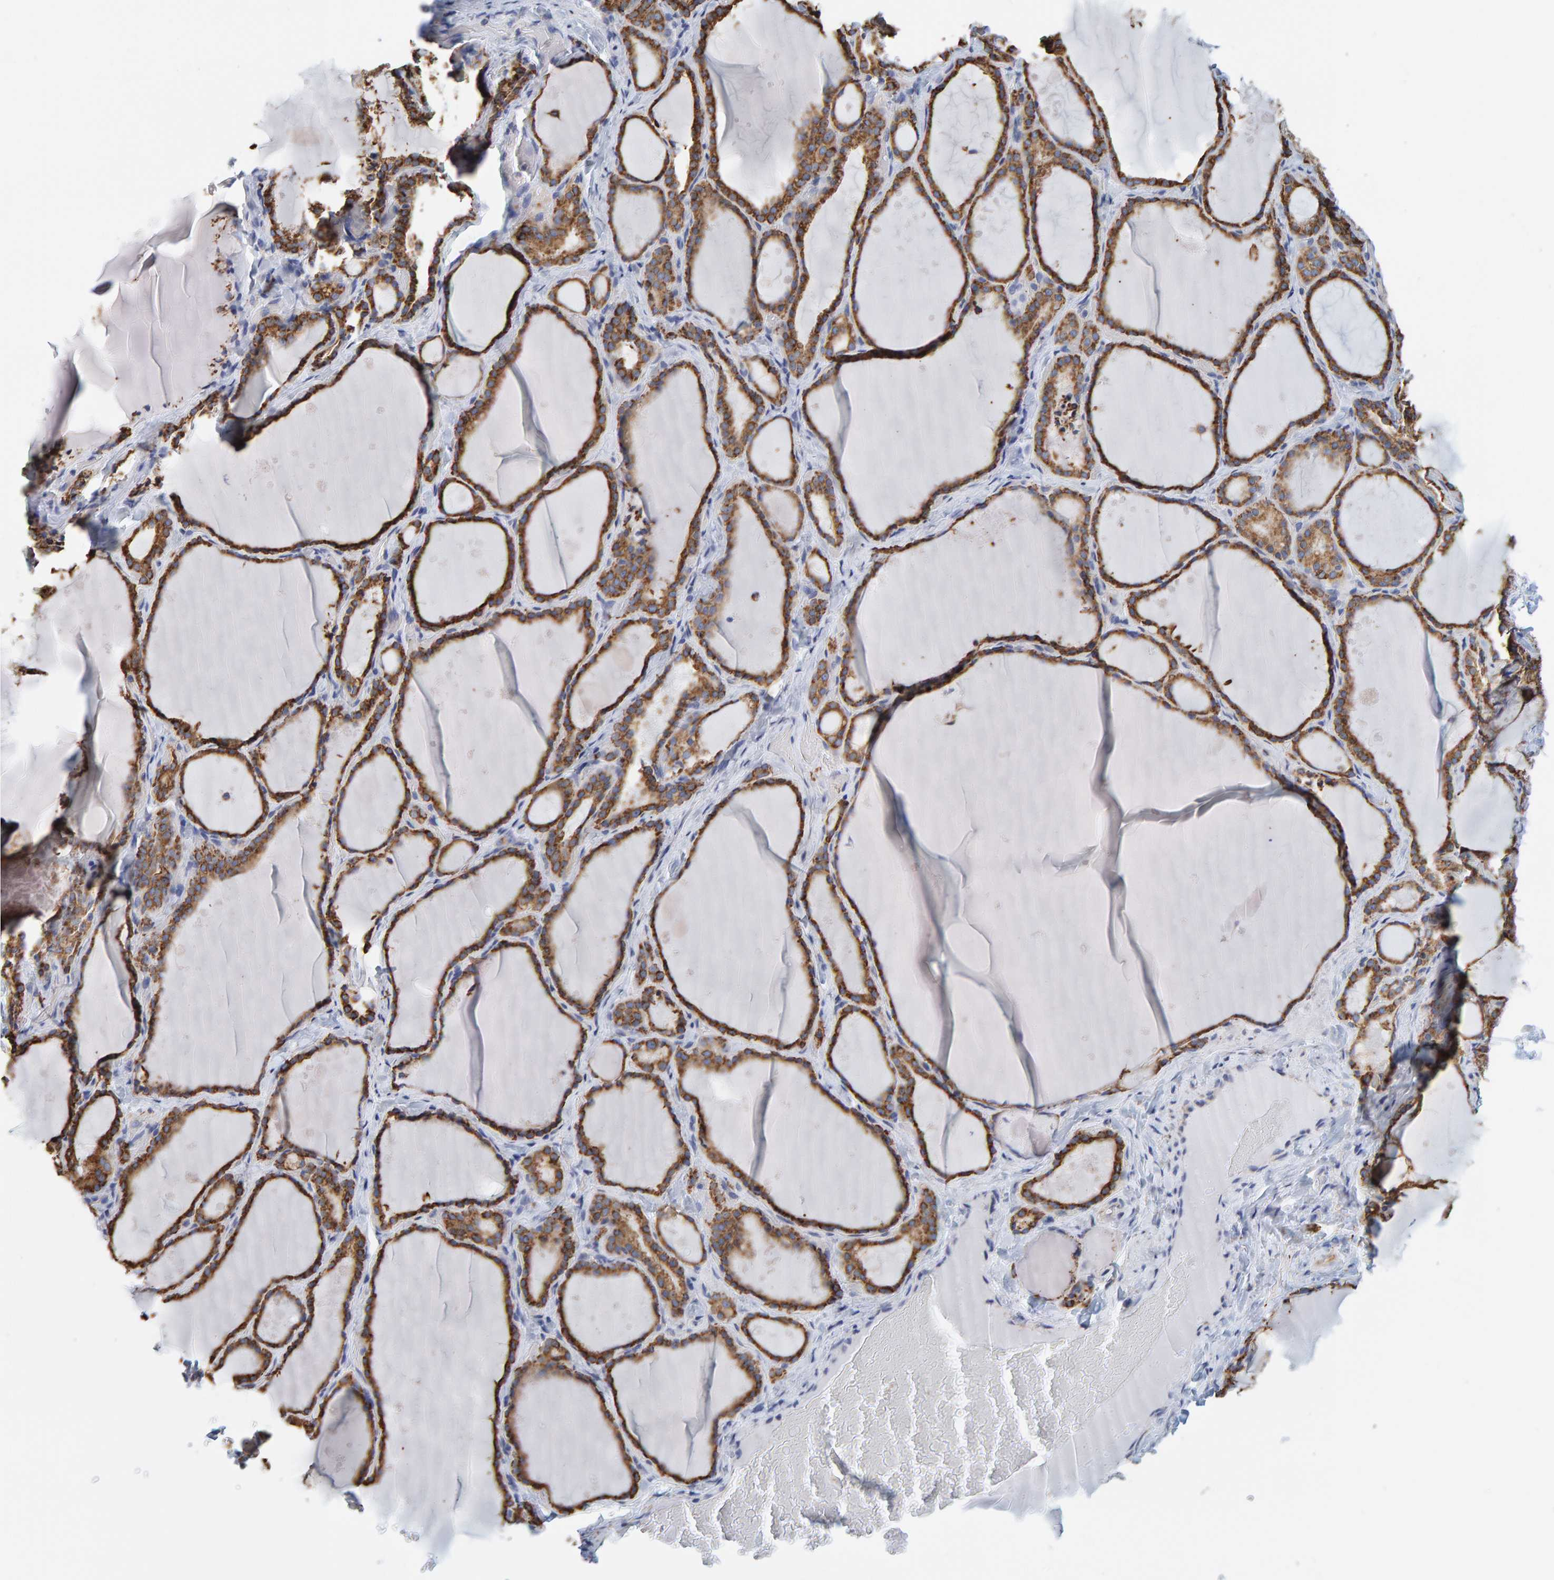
{"staining": {"intensity": "moderate", "quantity": ">75%", "location": "cytoplasmic/membranous"}, "tissue": "thyroid gland", "cell_type": "Glandular cells", "image_type": "normal", "snomed": [{"axis": "morphology", "description": "Normal tissue, NOS"}, {"axis": "topography", "description": "Thyroid gland"}], "caption": "Protein positivity by immunohistochemistry exhibits moderate cytoplasmic/membranous positivity in about >75% of glandular cells in benign thyroid gland. (IHC, brightfield microscopy, high magnification).", "gene": "SGPL1", "patient": {"sex": "female", "age": 44}}